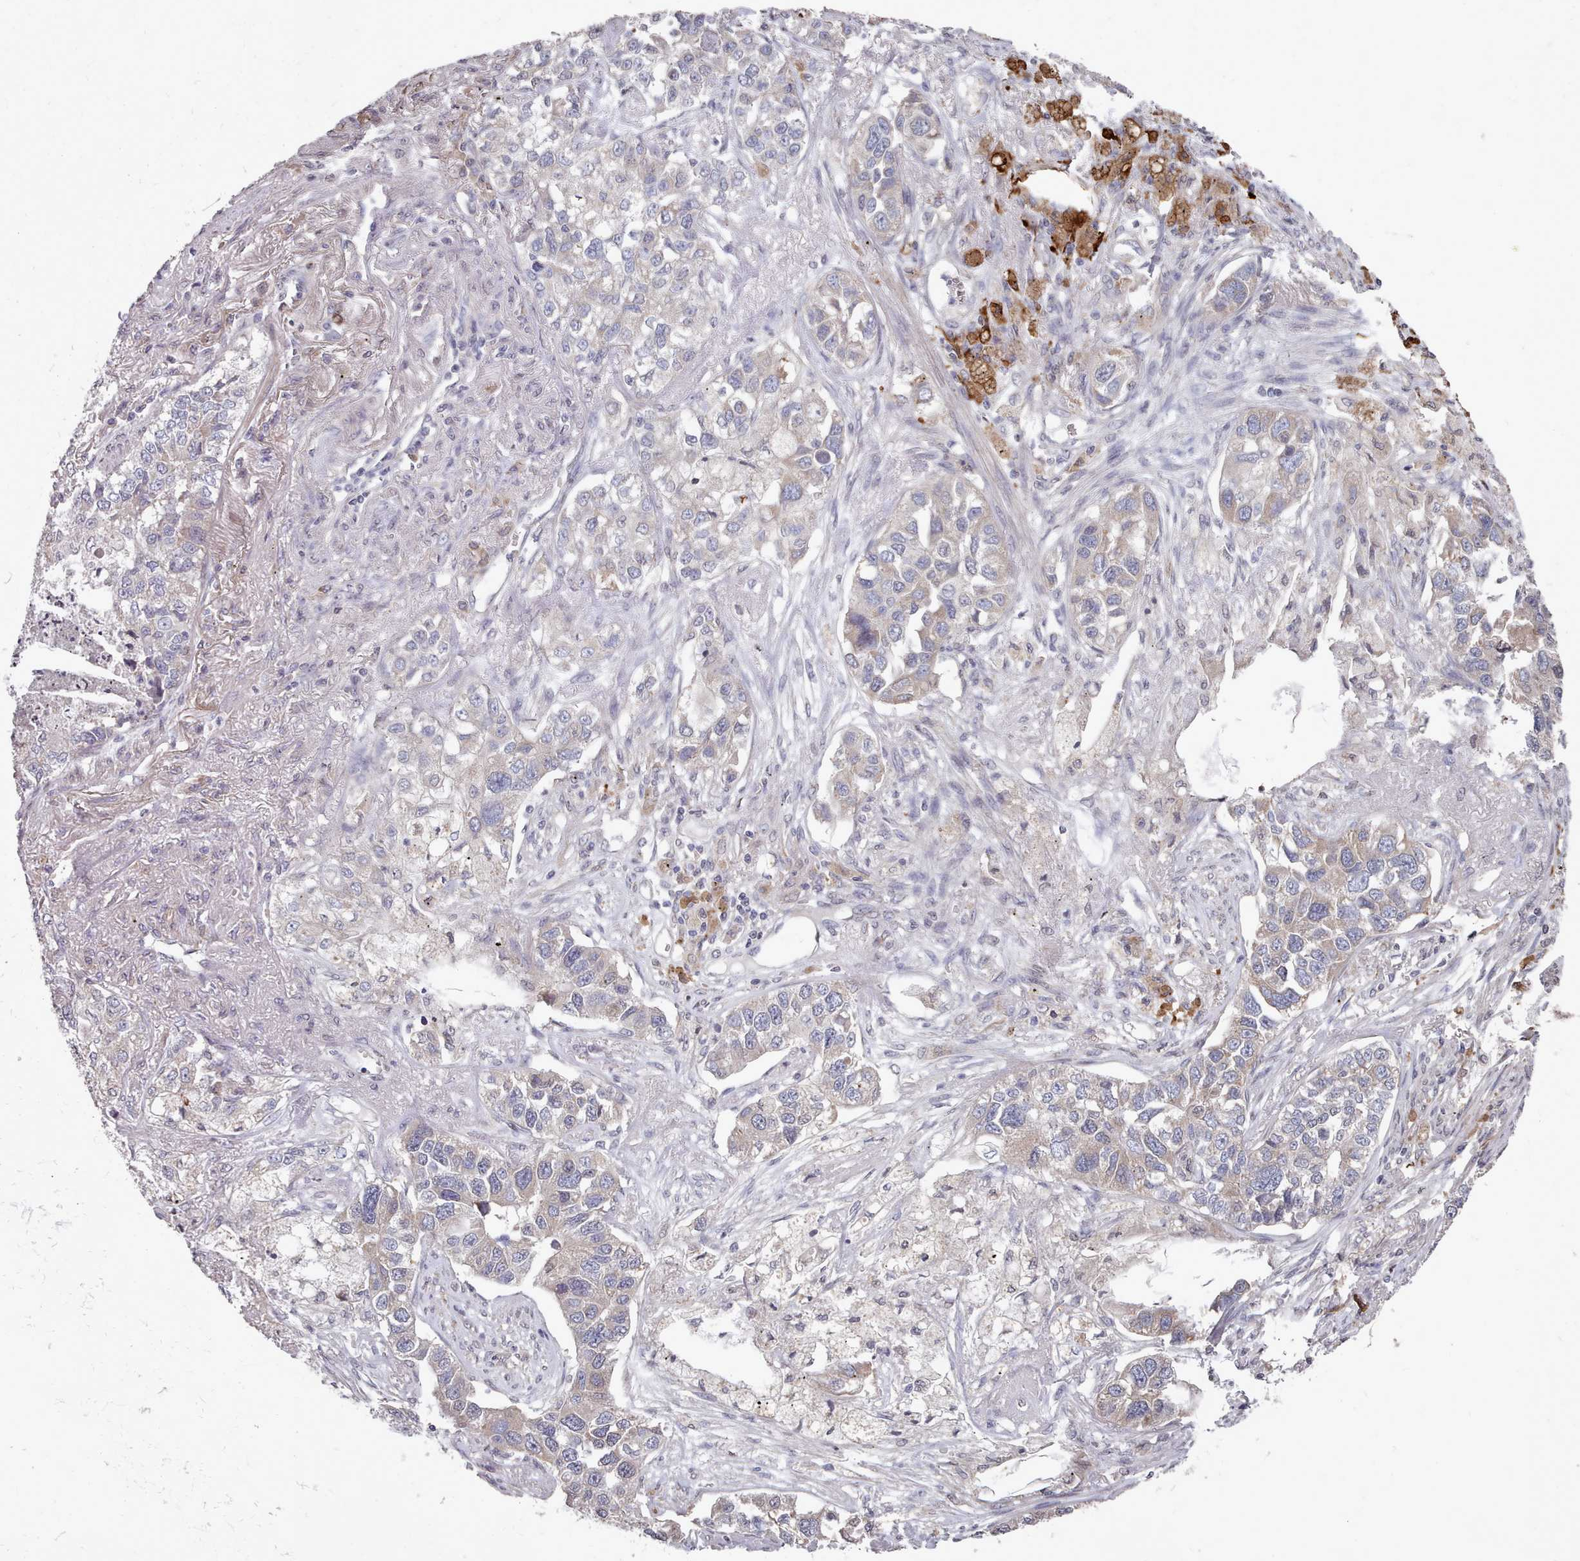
{"staining": {"intensity": "weak", "quantity": "<25%", "location": "cytoplasmic/membranous"}, "tissue": "lung cancer", "cell_type": "Tumor cells", "image_type": "cancer", "snomed": [{"axis": "morphology", "description": "Adenocarcinoma, NOS"}, {"axis": "topography", "description": "Lung"}], "caption": "Immunohistochemistry of lung cancer (adenocarcinoma) exhibits no staining in tumor cells.", "gene": "ACKR3", "patient": {"sex": "male", "age": 49}}